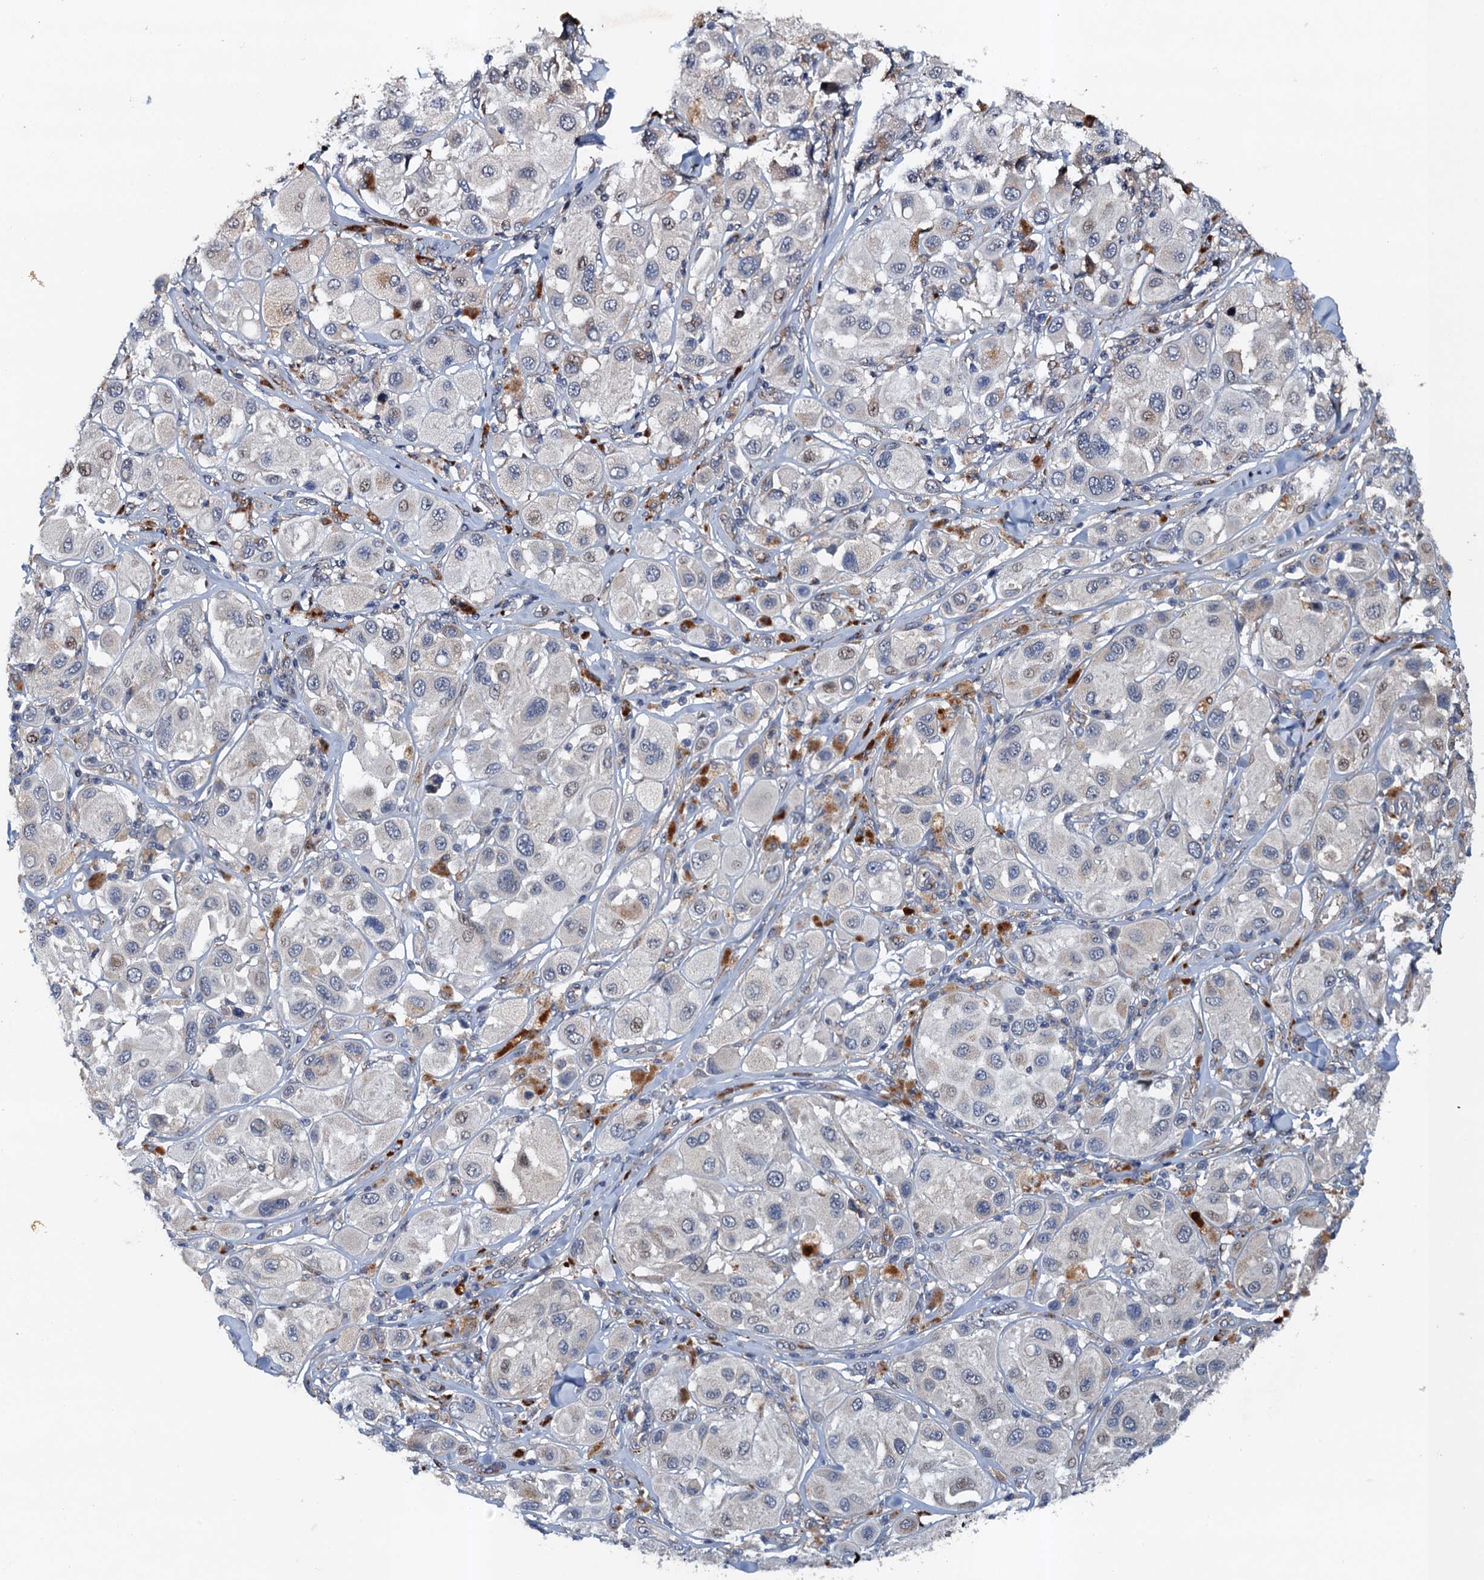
{"staining": {"intensity": "weak", "quantity": "<25%", "location": "cytoplasmic/membranous"}, "tissue": "melanoma", "cell_type": "Tumor cells", "image_type": "cancer", "snomed": [{"axis": "morphology", "description": "Malignant melanoma, Metastatic site"}, {"axis": "topography", "description": "Skin"}], "caption": "Protein analysis of melanoma displays no significant staining in tumor cells.", "gene": "NBEA", "patient": {"sex": "male", "age": 41}}